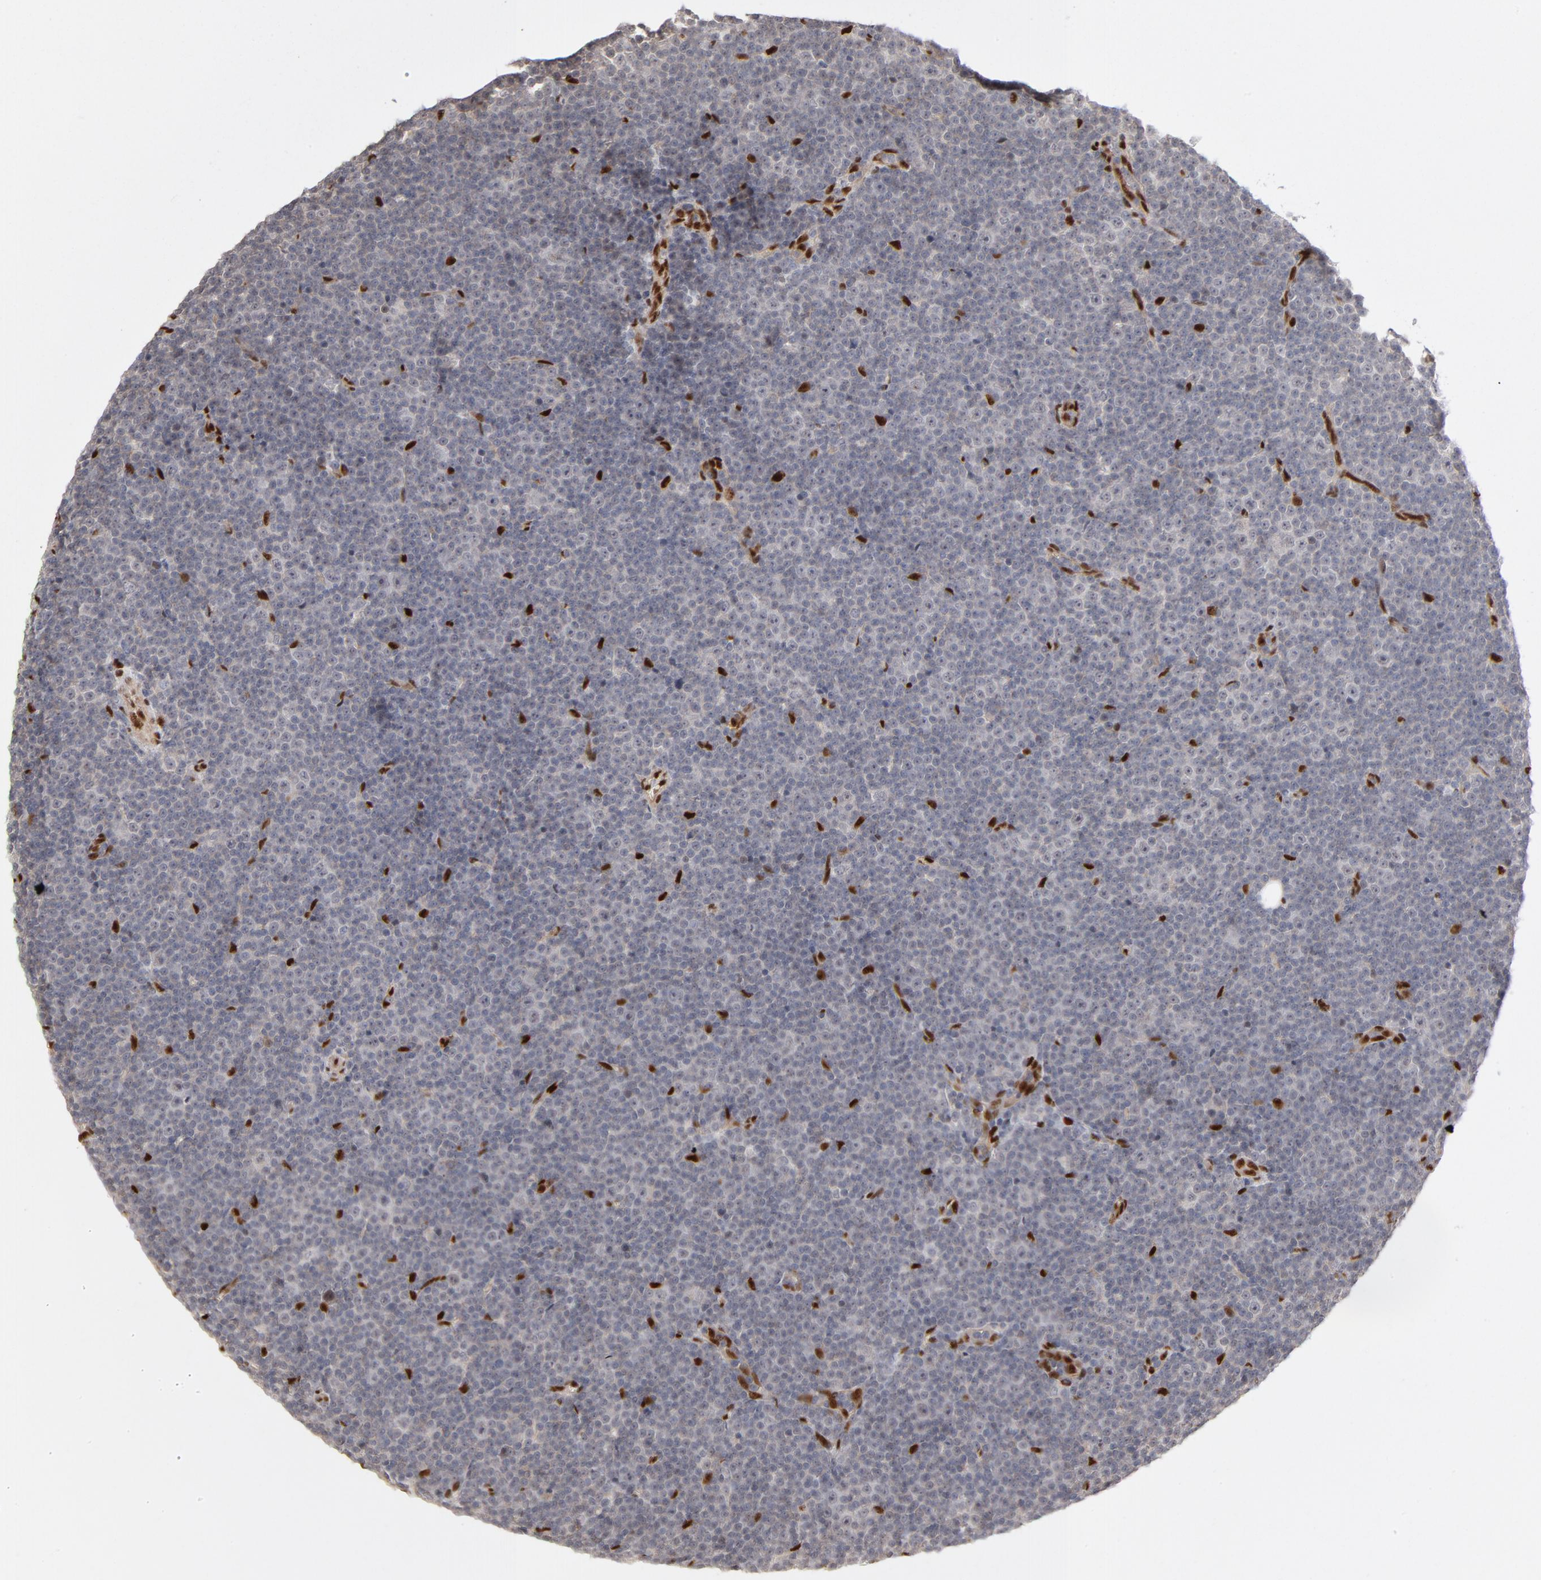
{"staining": {"intensity": "negative", "quantity": "none", "location": "none"}, "tissue": "lymphoma", "cell_type": "Tumor cells", "image_type": "cancer", "snomed": [{"axis": "morphology", "description": "Malignant lymphoma, non-Hodgkin's type, Low grade"}, {"axis": "topography", "description": "Lymph node"}], "caption": "DAB (3,3'-diaminobenzidine) immunohistochemical staining of human malignant lymphoma, non-Hodgkin's type (low-grade) reveals no significant positivity in tumor cells.", "gene": "NFIB", "patient": {"sex": "female", "age": 67}}